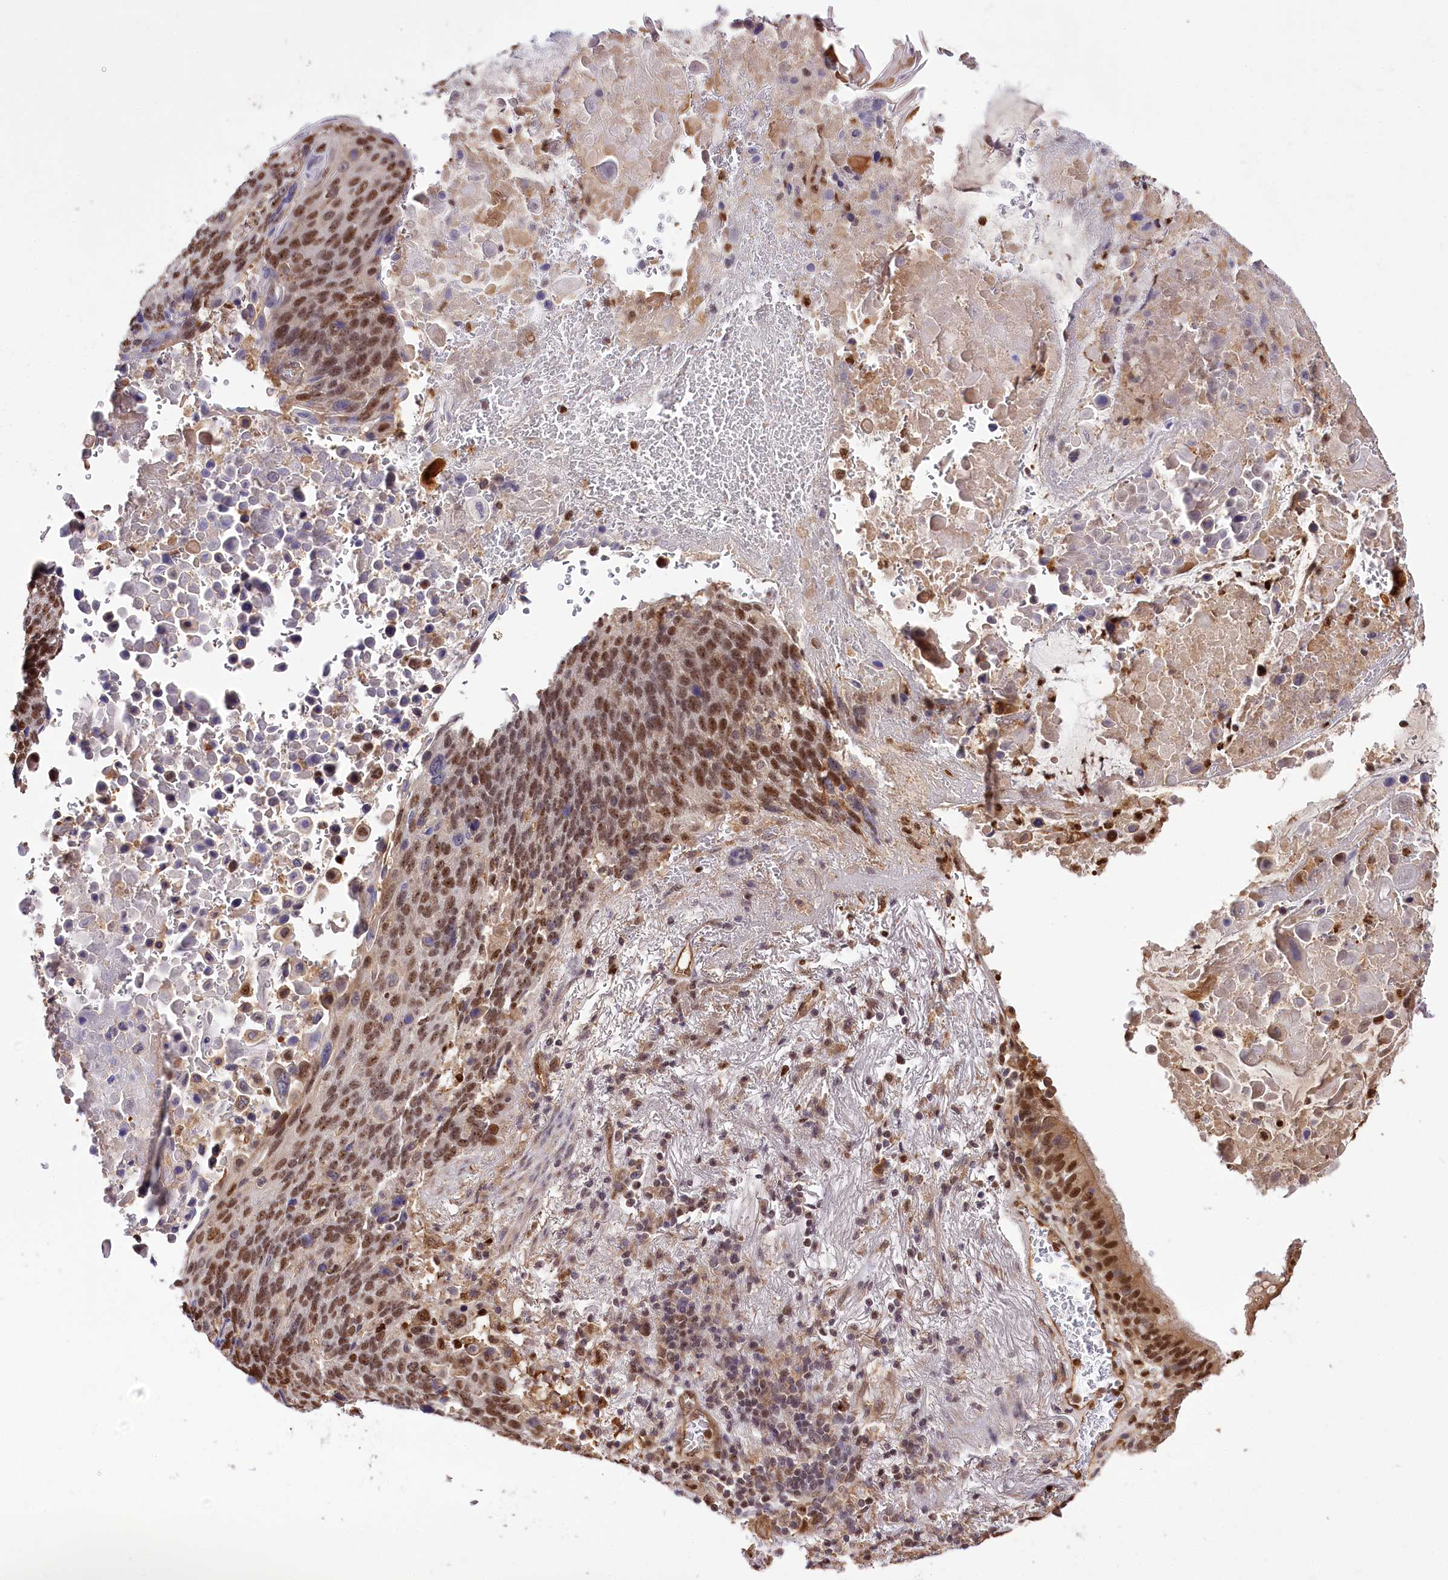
{"staining": {"intensity": "strong", "quantity": ">75%", "location": "nuclear"}, "tissue": "lung cancer", "cell_type": "Tumor cells", "image_type": "cancer", "snomed": [{"axis": "morphology", "description": "Squamous cell carcinoma, NOS"}, {"axis": "topography", "description": "Lung"}], "caption": "An immunohistochemistry histopathology image of neoplastic tissue is shown. Protein staining in brown shows strong nuclear positivity in squamous cell carcinoma (lung) within tumor cells.", "gene": "GNL3L", "patient": {"sex": "male", "age": 66}}